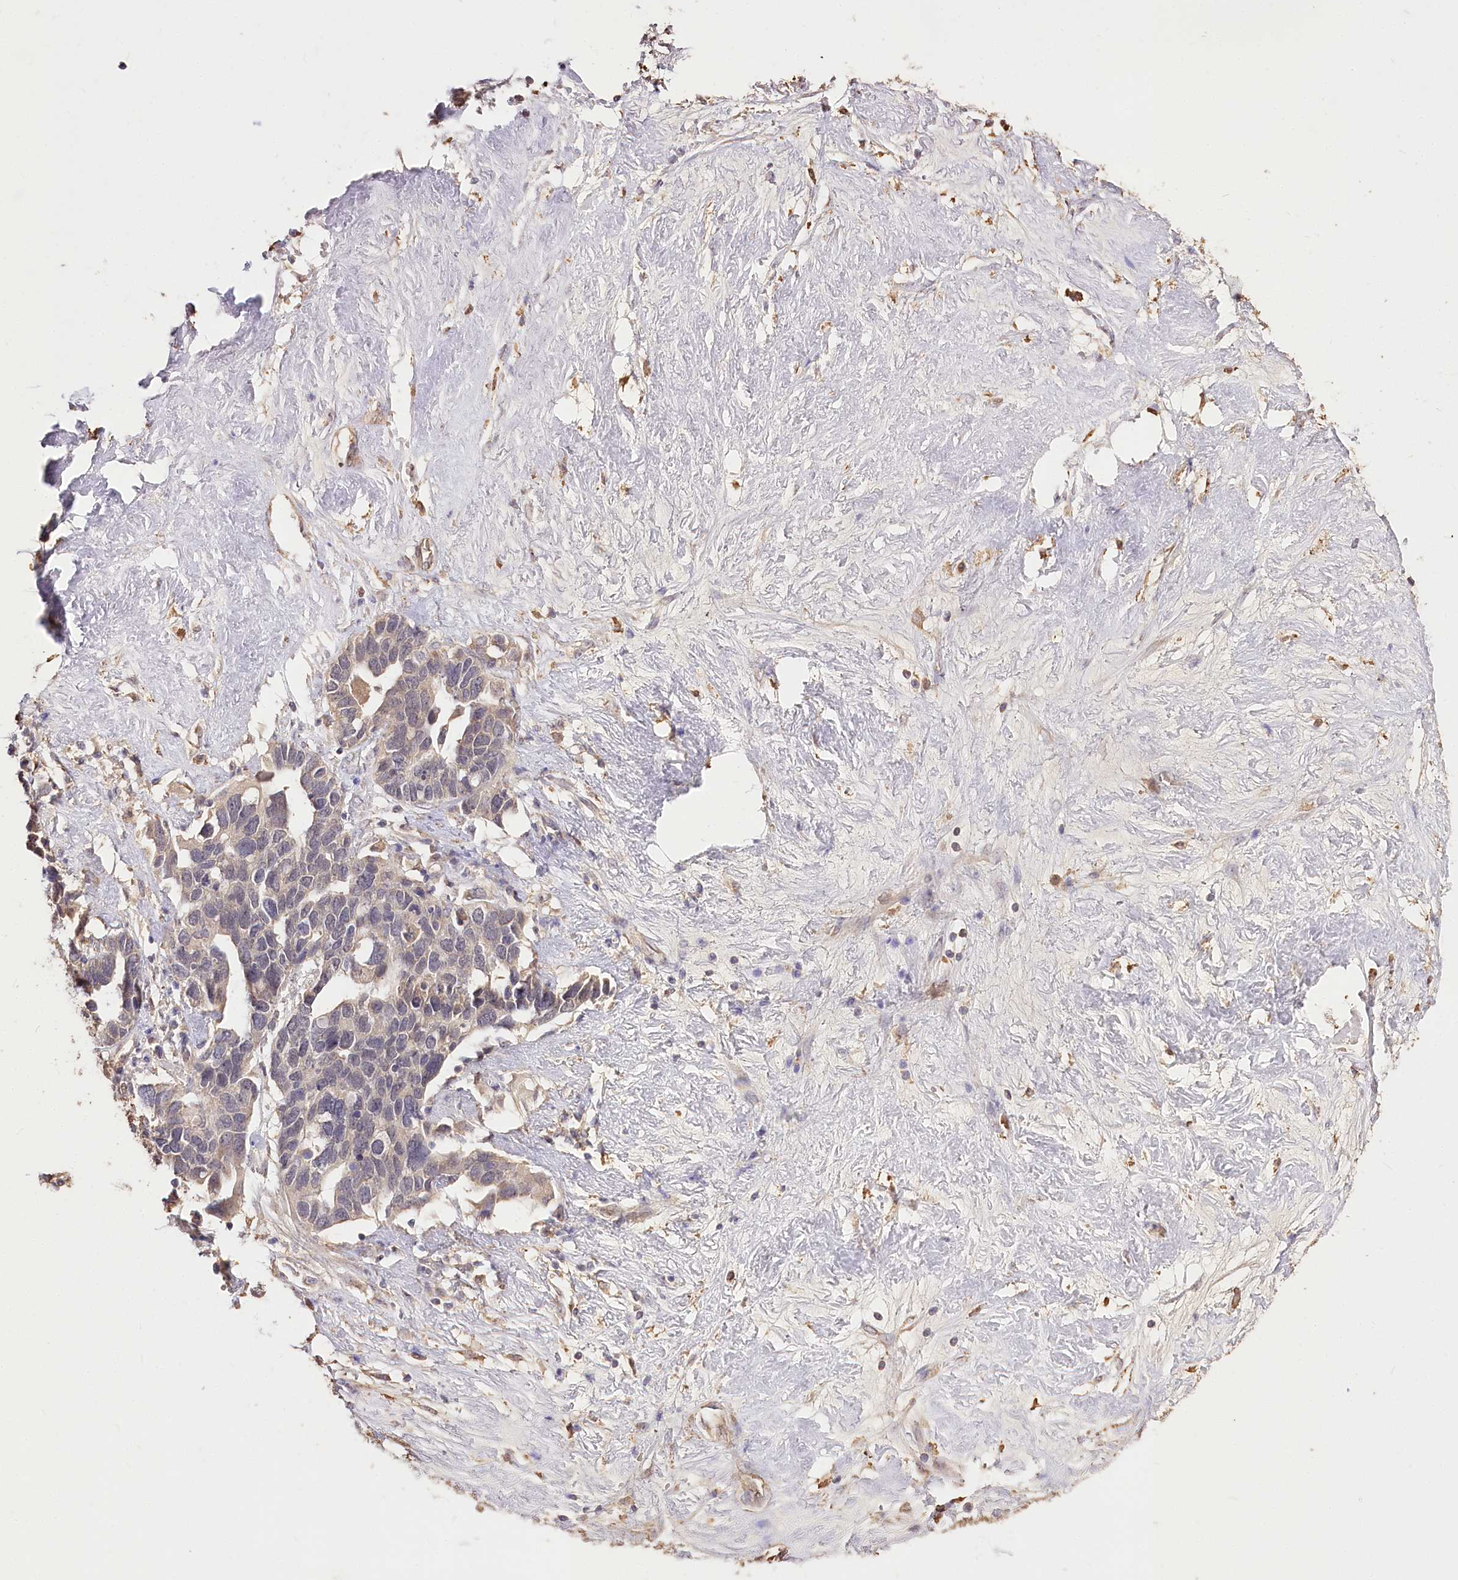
{"staining": {"intensity": "negative", "quantity": "none", "location": "none"}, "tissue": "ovarian cancer", "cell_type": "Tumor cells", "image_type": "cancer", "snomed": [{"axis": "morphology", "description": "Cystadenocarcinoma, serous, NOS"}, {"axis": "topography", "description": "Ovary"}], "caption": "Ovarian serous cystadenocarcinoma stained for a protein using IHC displays no expression tumor cells.", "gene": "R3HDM2", "patient": {"sex": "female", "age": 54}}